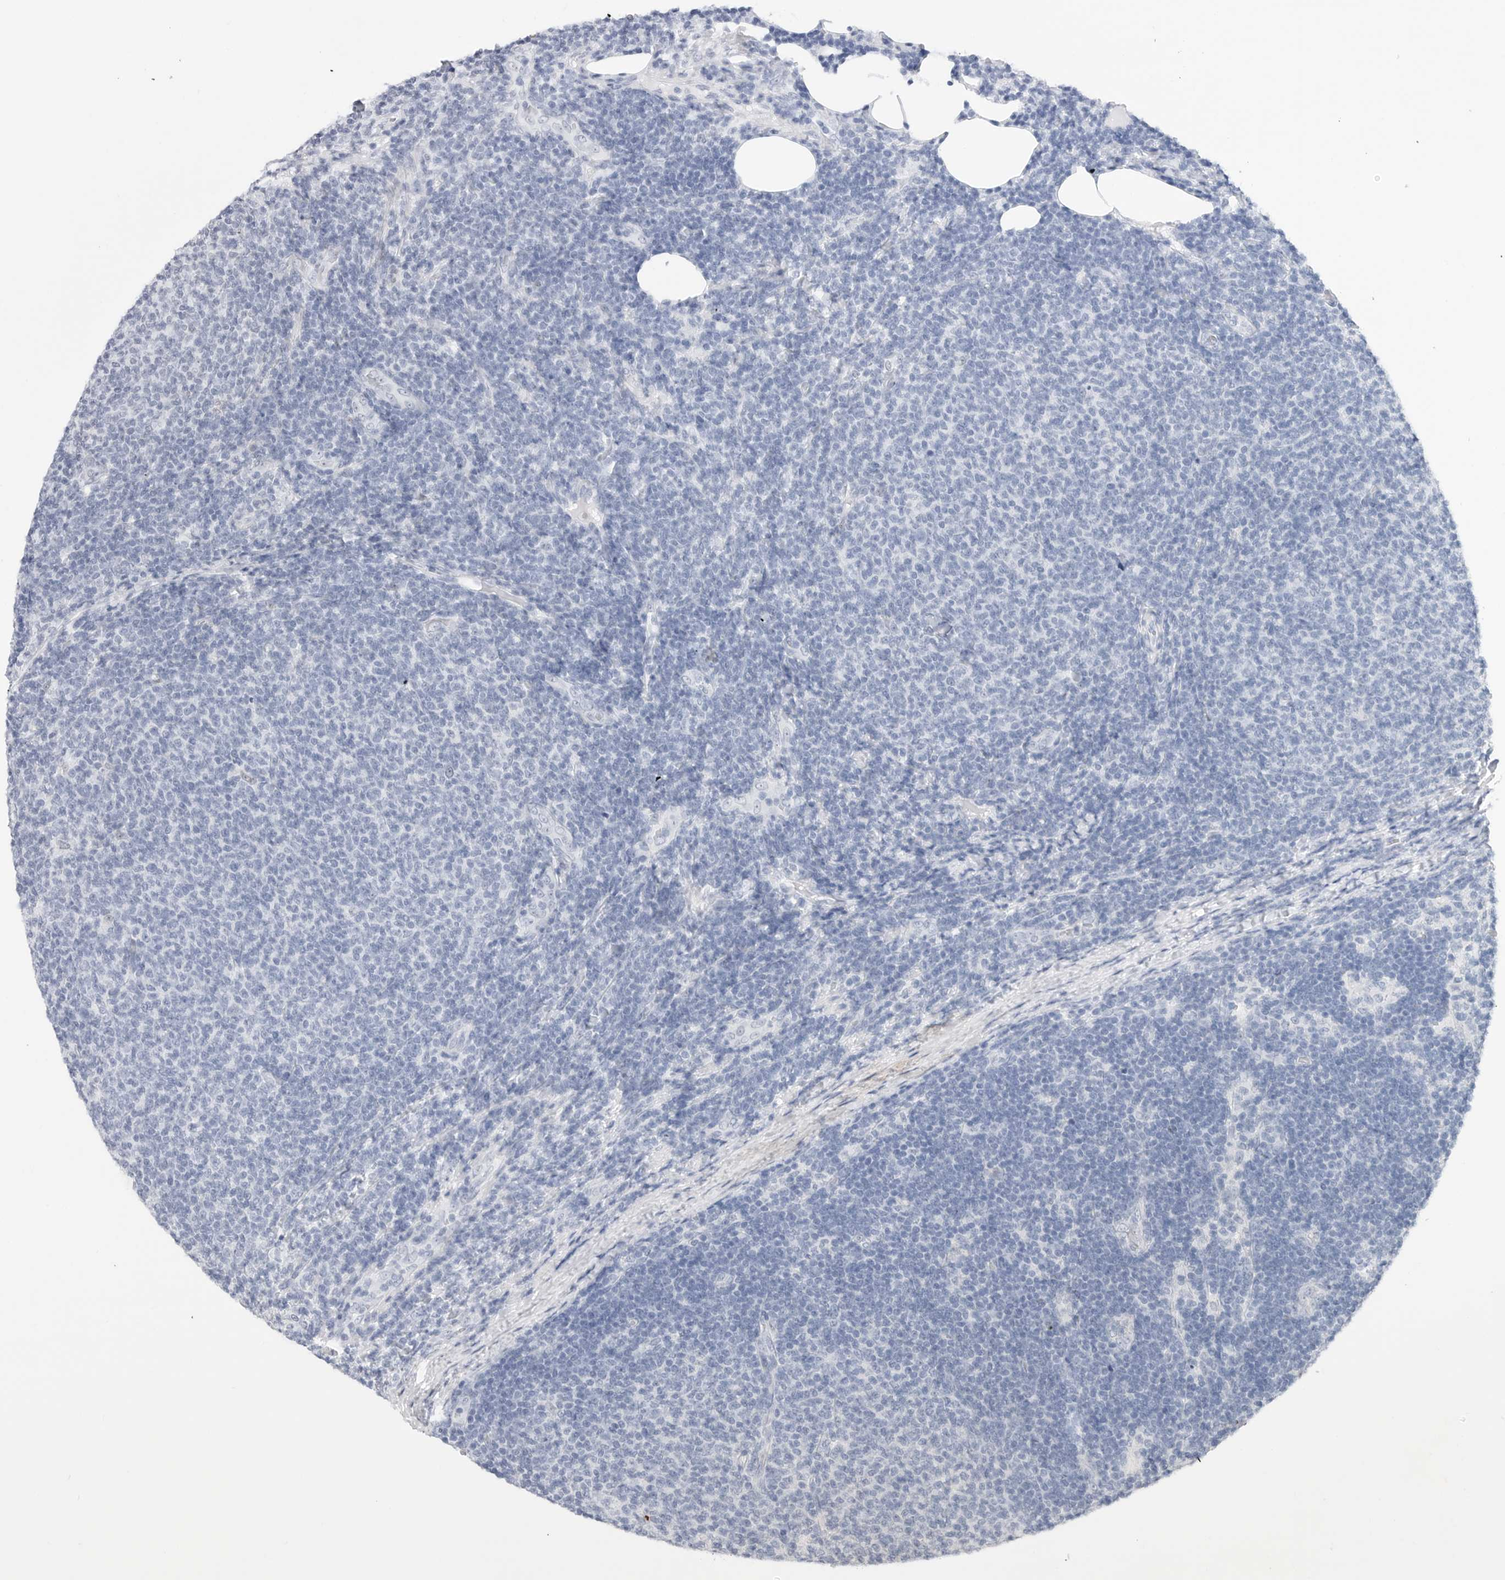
{"staining": {"intensity": "negative", "quantity": "none", "location": "none"}, "tissue": "lymphoma", "cell_type": "Tumor cells", "image_type": "cancer", "snomed": [{"axis": "morphology", "description": "Malignant lymphoma, non-Hodgkin's type, Low grade"}, {"axis": "topography", "description": "Lymph node"}], "caption": "High power microscopy photomicrograph of an IHC photomicrograph of lymphoma, revealing no significant expression in tumor cells. (DAB (3,3'-diaminobenzidine) immunohistochemistry (IHC) visualized using brightfield microscopy, high magnification).", "gene": "C1orf162", "patient": {"sex": "male", "age": 66}}